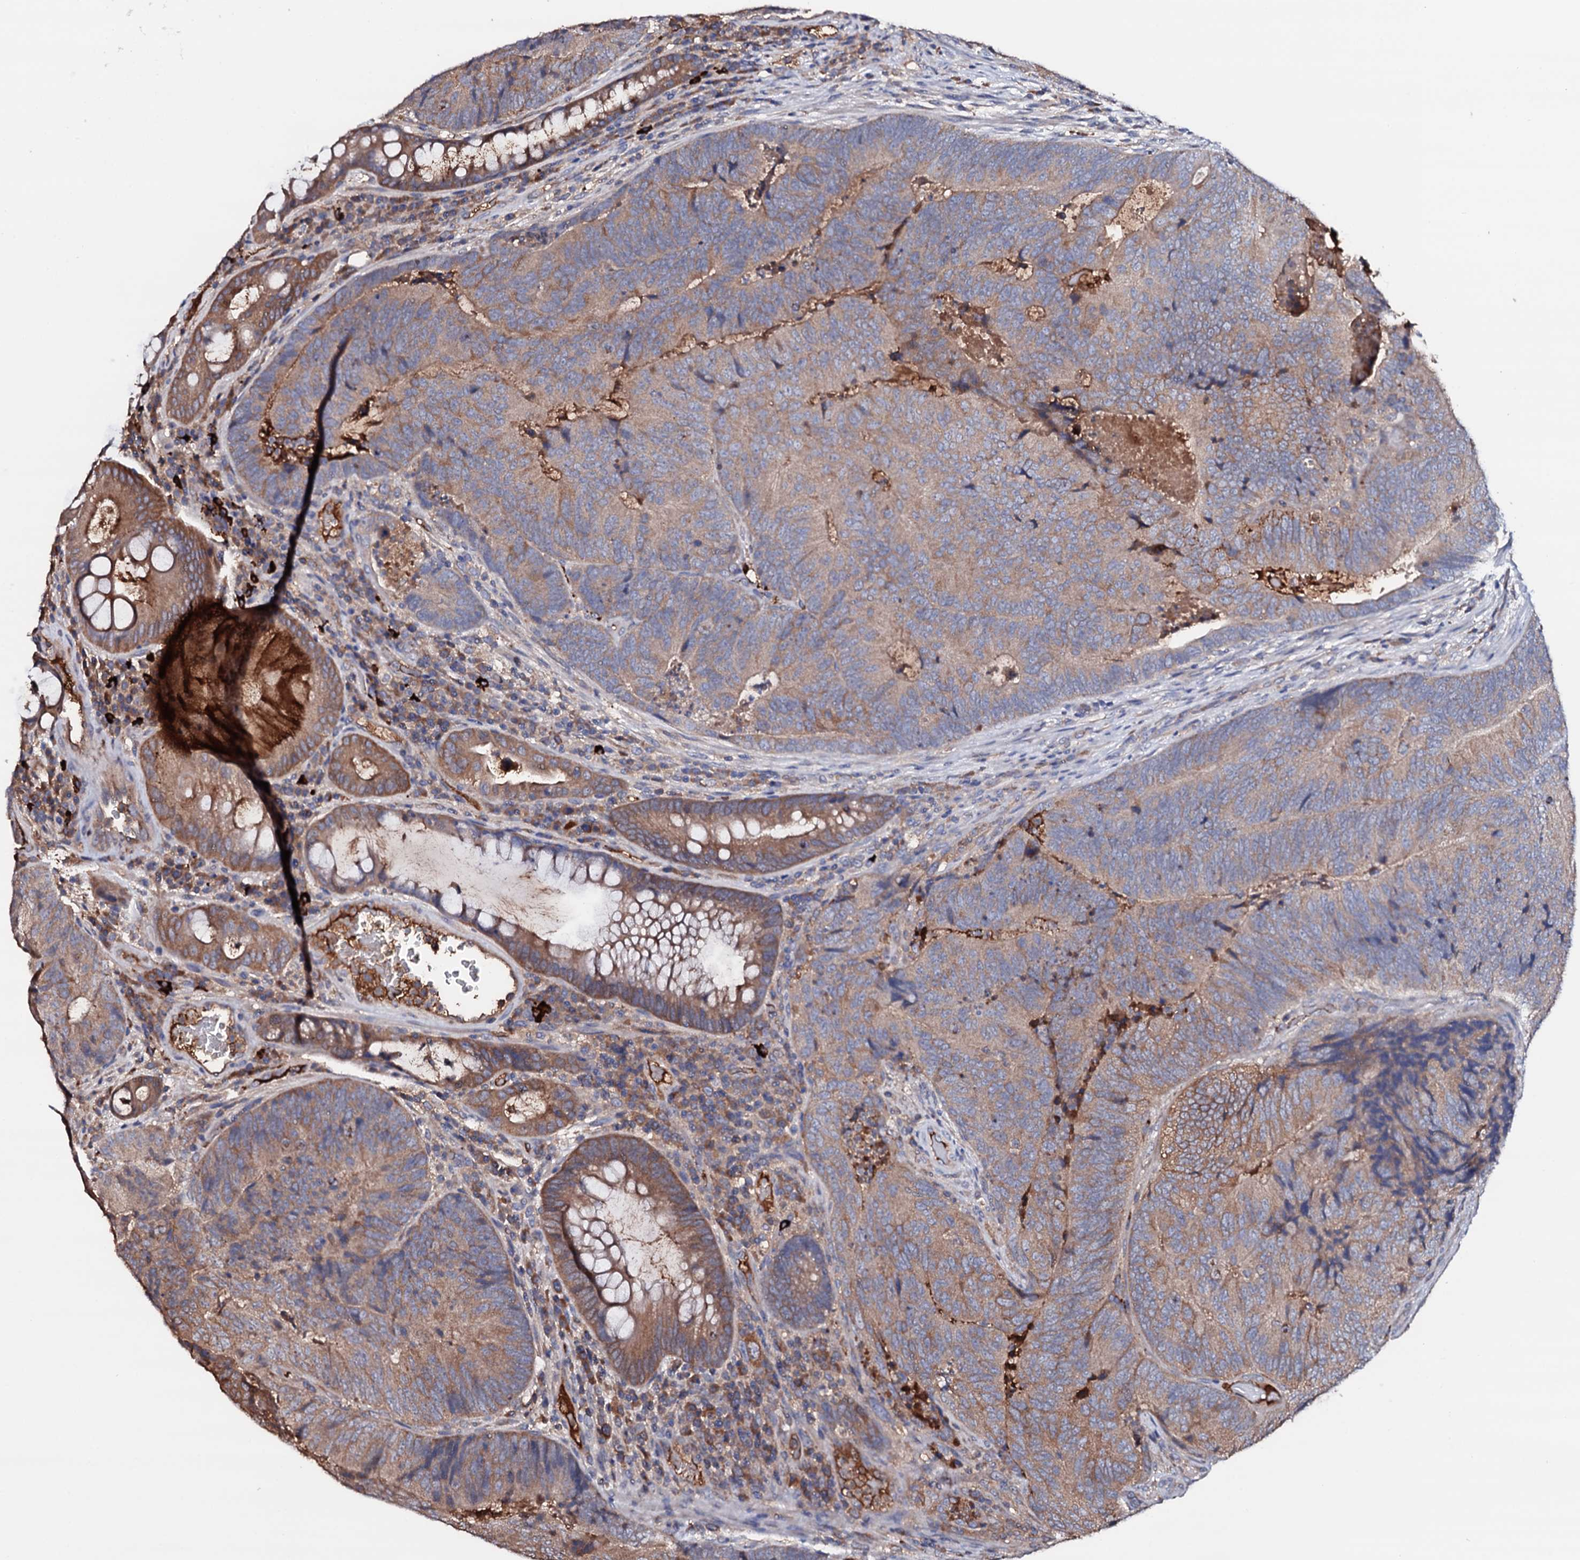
{"staining": {"intensity": "moderate", "quantity": ">75%", "location": "cytoplasmic/membranous"}, "tissue": "colorectal cancer", "cell_type": "Tumor cells", "image_type": "cancer", "snomed": [{"axis": "morphology", "description": "Adenocarcinoma, NOS"}, {"axis": "topography", "description": "Colon"}], "caption": "Tumor cells reveal medium levels of moderate cytoplasmic/membranous staining in about >75% of cells in human colorectal adenocarcinoma.", "gene": "TCAF2", "patient": {"sex": "female", "age": 67}}